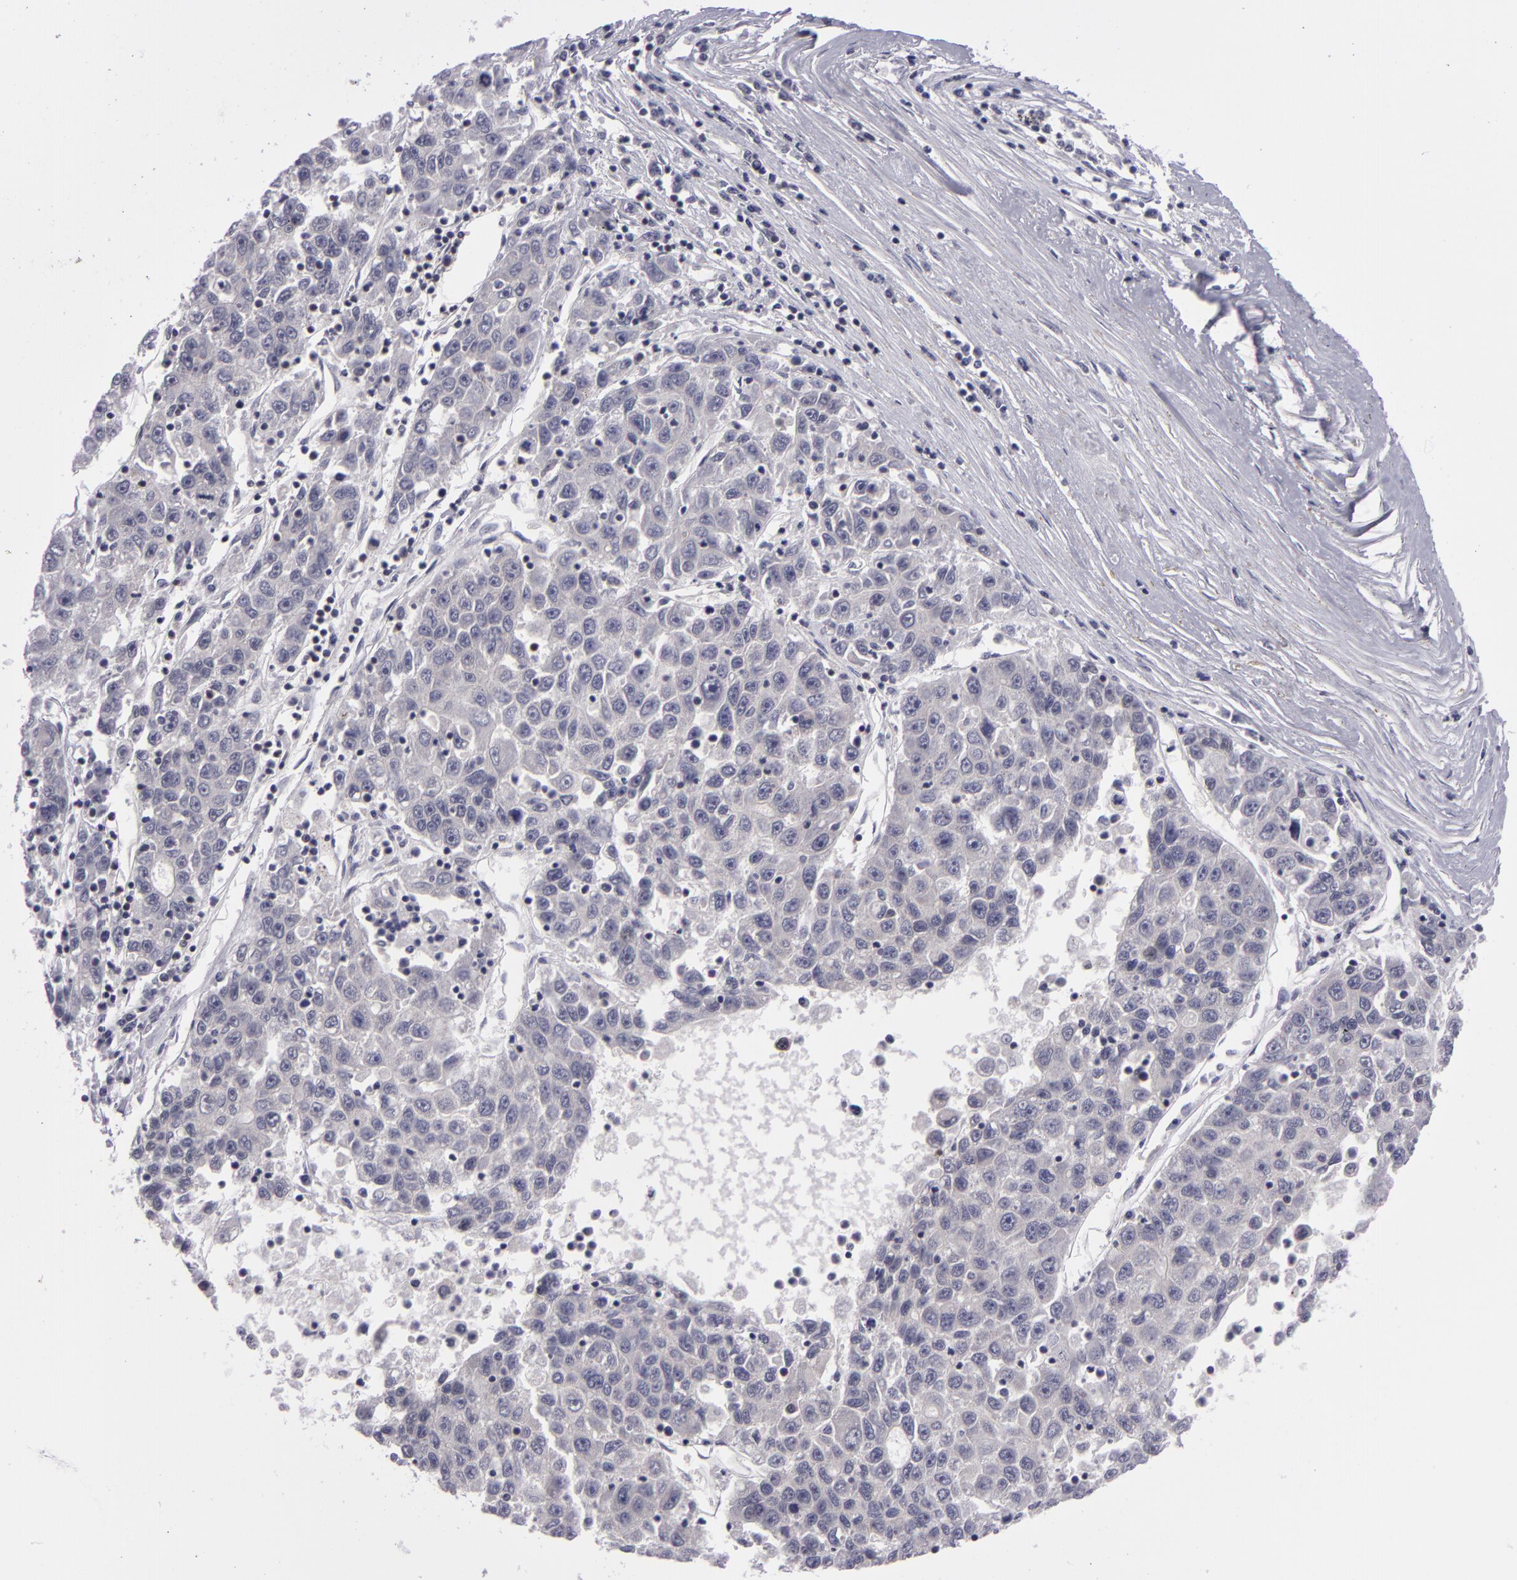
{"staining": {"intensity": "negative", "quantity": "none", "location": "none"}, "tissue": "liver cancer", "cell_type": "Tumor cells", "image_type": "cancer", "snomed": [{"axis": "morphology", "description": "Carcinoma, Hepatocellular, NOS"}, {"axis": "topography", "description": "Liver"}], "caption": "High magnification brightfield microscopy of liver cancer (hepatocellular carcinoma) stained with DAB (3,3'-diaminobenzidine) (brown) and counterstained with hematoxylin (blue): tumor cells show no significant positivity.", "gene": "BCL10", "patient": {"sex": "male", "age": 49}}